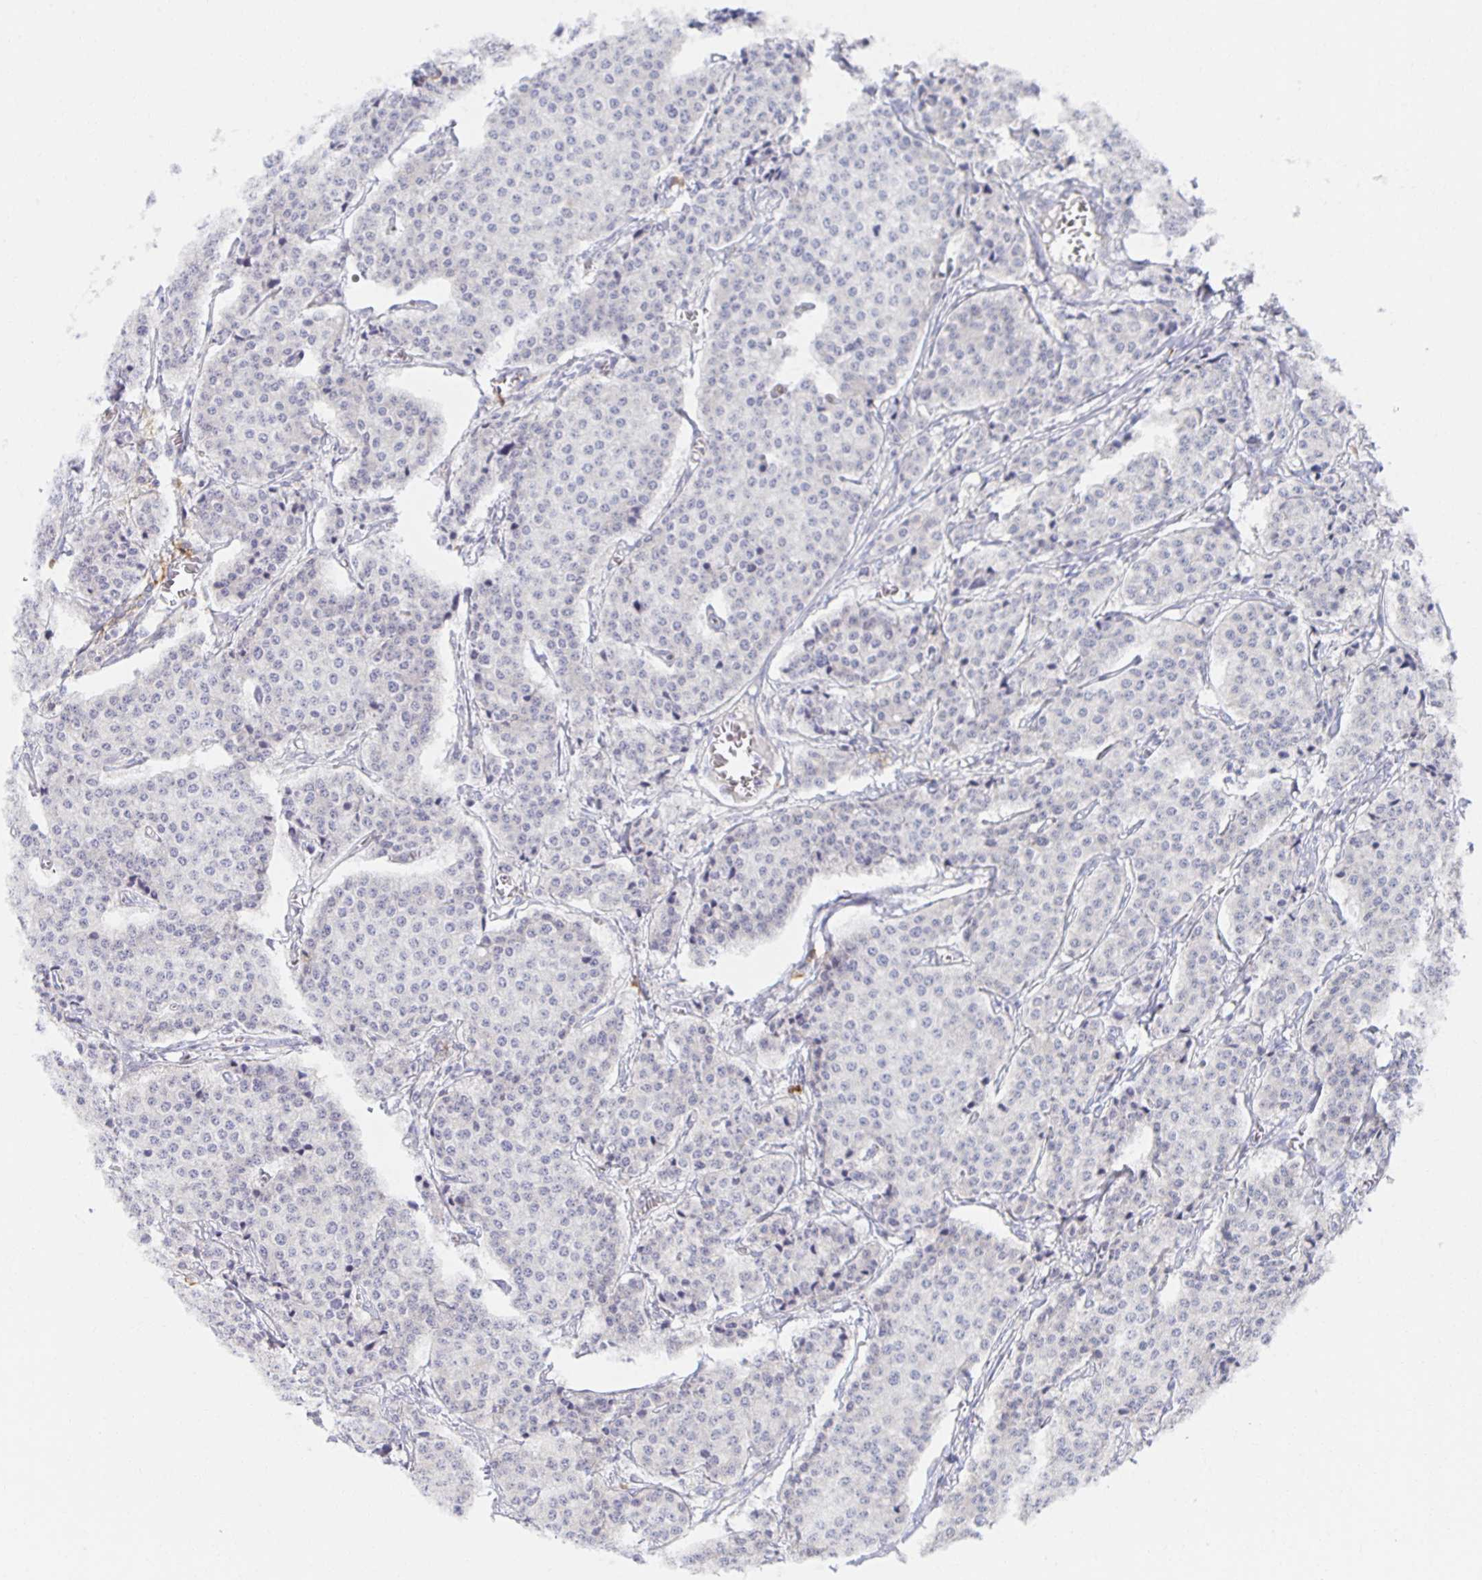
{"staining": {"intensity": "negative", "quantity": "none", "location": "none"}, "tissue": "carcinoid", "cell_type": "Tumor cells", "image_type": "cancer", "snomed": [{"axis": "morphology", "description": "Carcinoid, malignant, NOS"}, {"axis": "topography", "description": "Small intestine"}], "caption": "Immunohistochemical staining of human carcinoid (malignant) displays no significant expression in tumor cells. The staining is performed using DAB brown chromogen with nuclei counter-stained in using hematoxylin.", "gene": "BAD", "patient": {"sex": "female", "age": 64}}